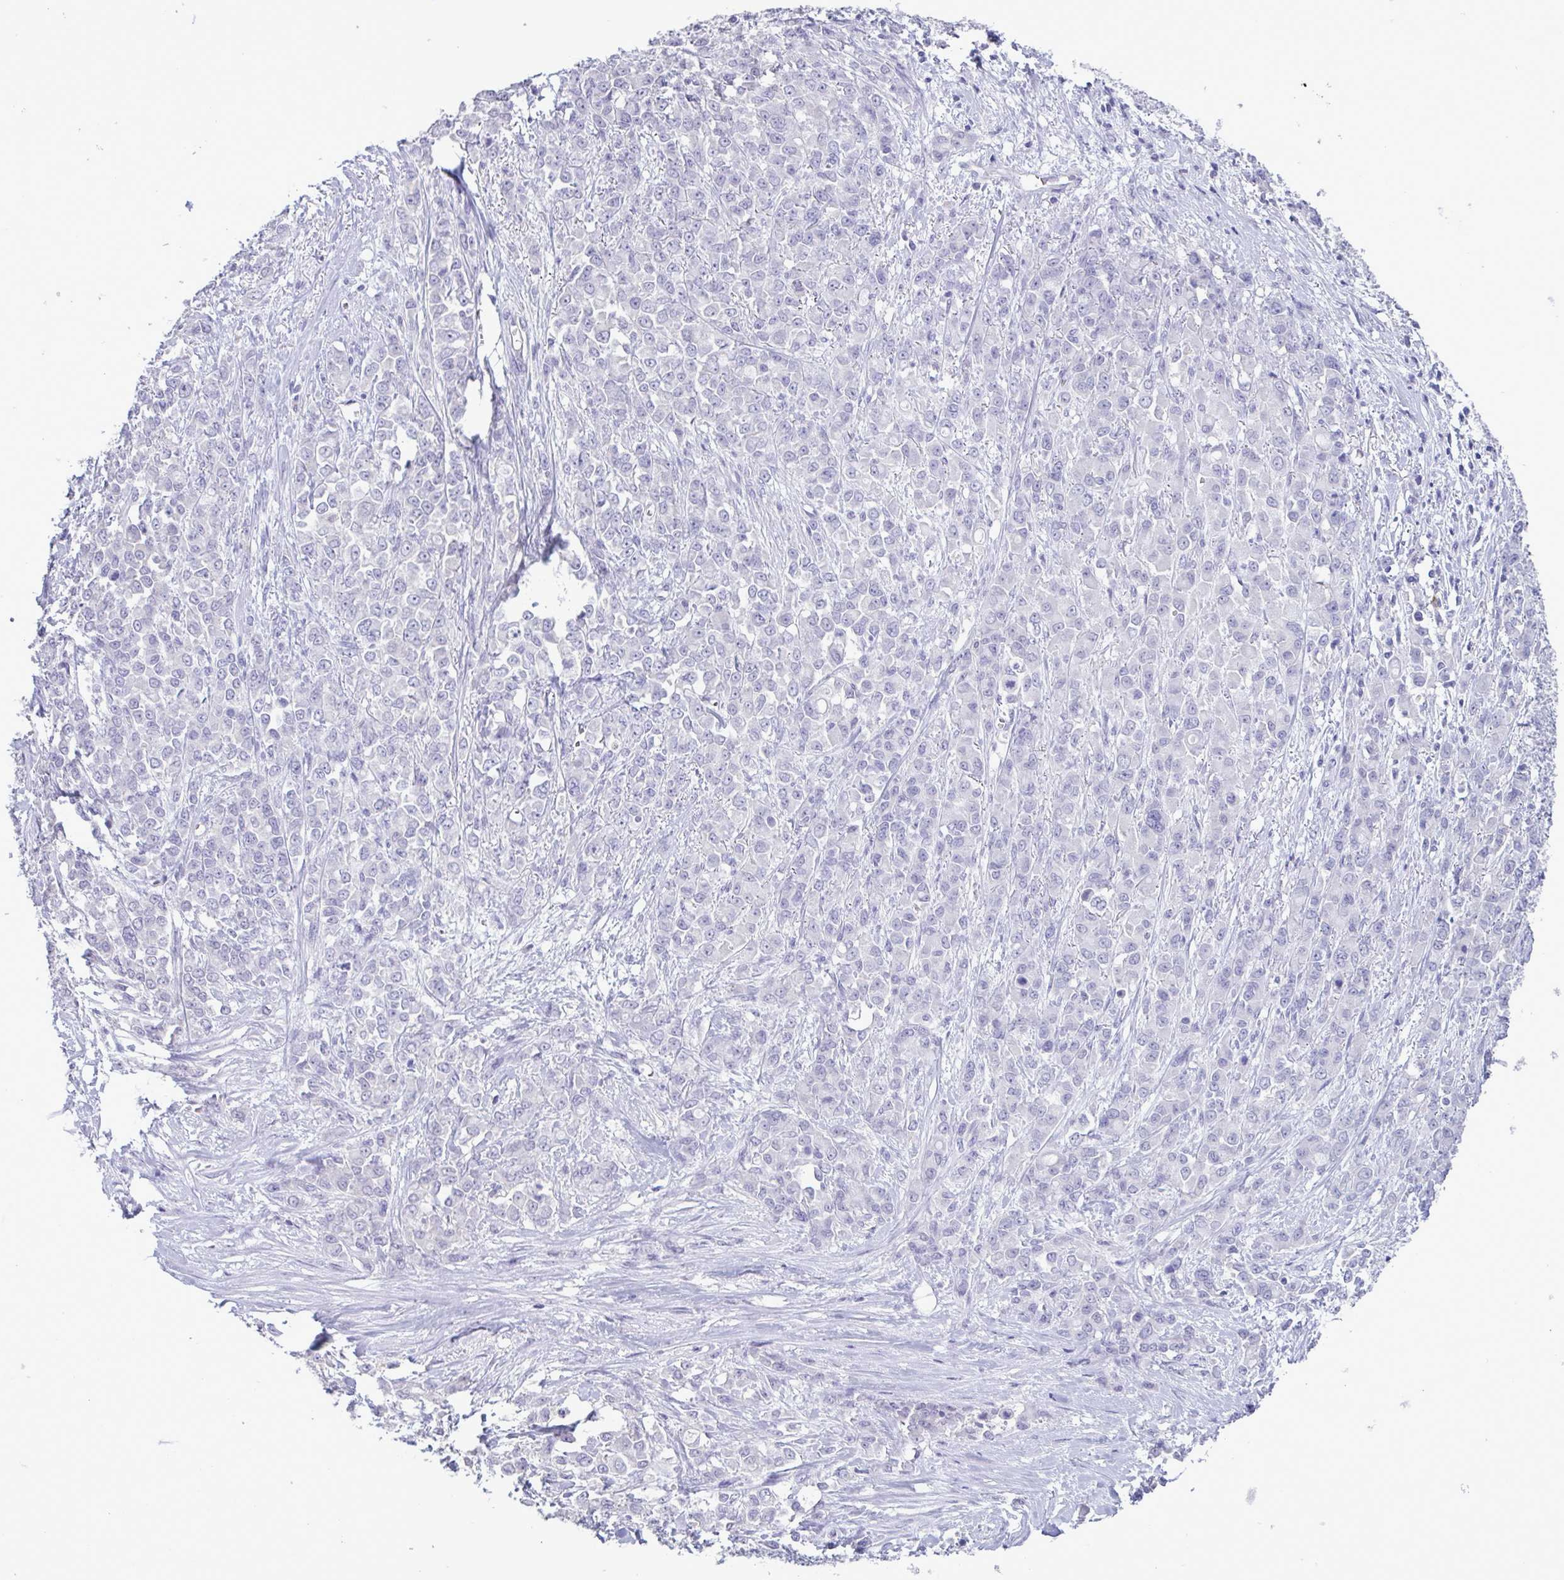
{"staining": {"intensity": "negative", "quantity": "none", "location": "none"}, "tissue": "stomach cancer", "cell_type": "Tumor cells", "image_type": "cancer", "snomed": [{"axis": "morphology", "description": "Adenocarcinoma, NOS"}, {"axis": "topography", "description": "Stomach"}], "caption": "High power microscopy micrograph of an immunohistochemistry image of stomach cancer, revealing no significant positivity in tumor cells.", "gene": "INAFM1", "patient": {"sex": "female", "age": 76}}